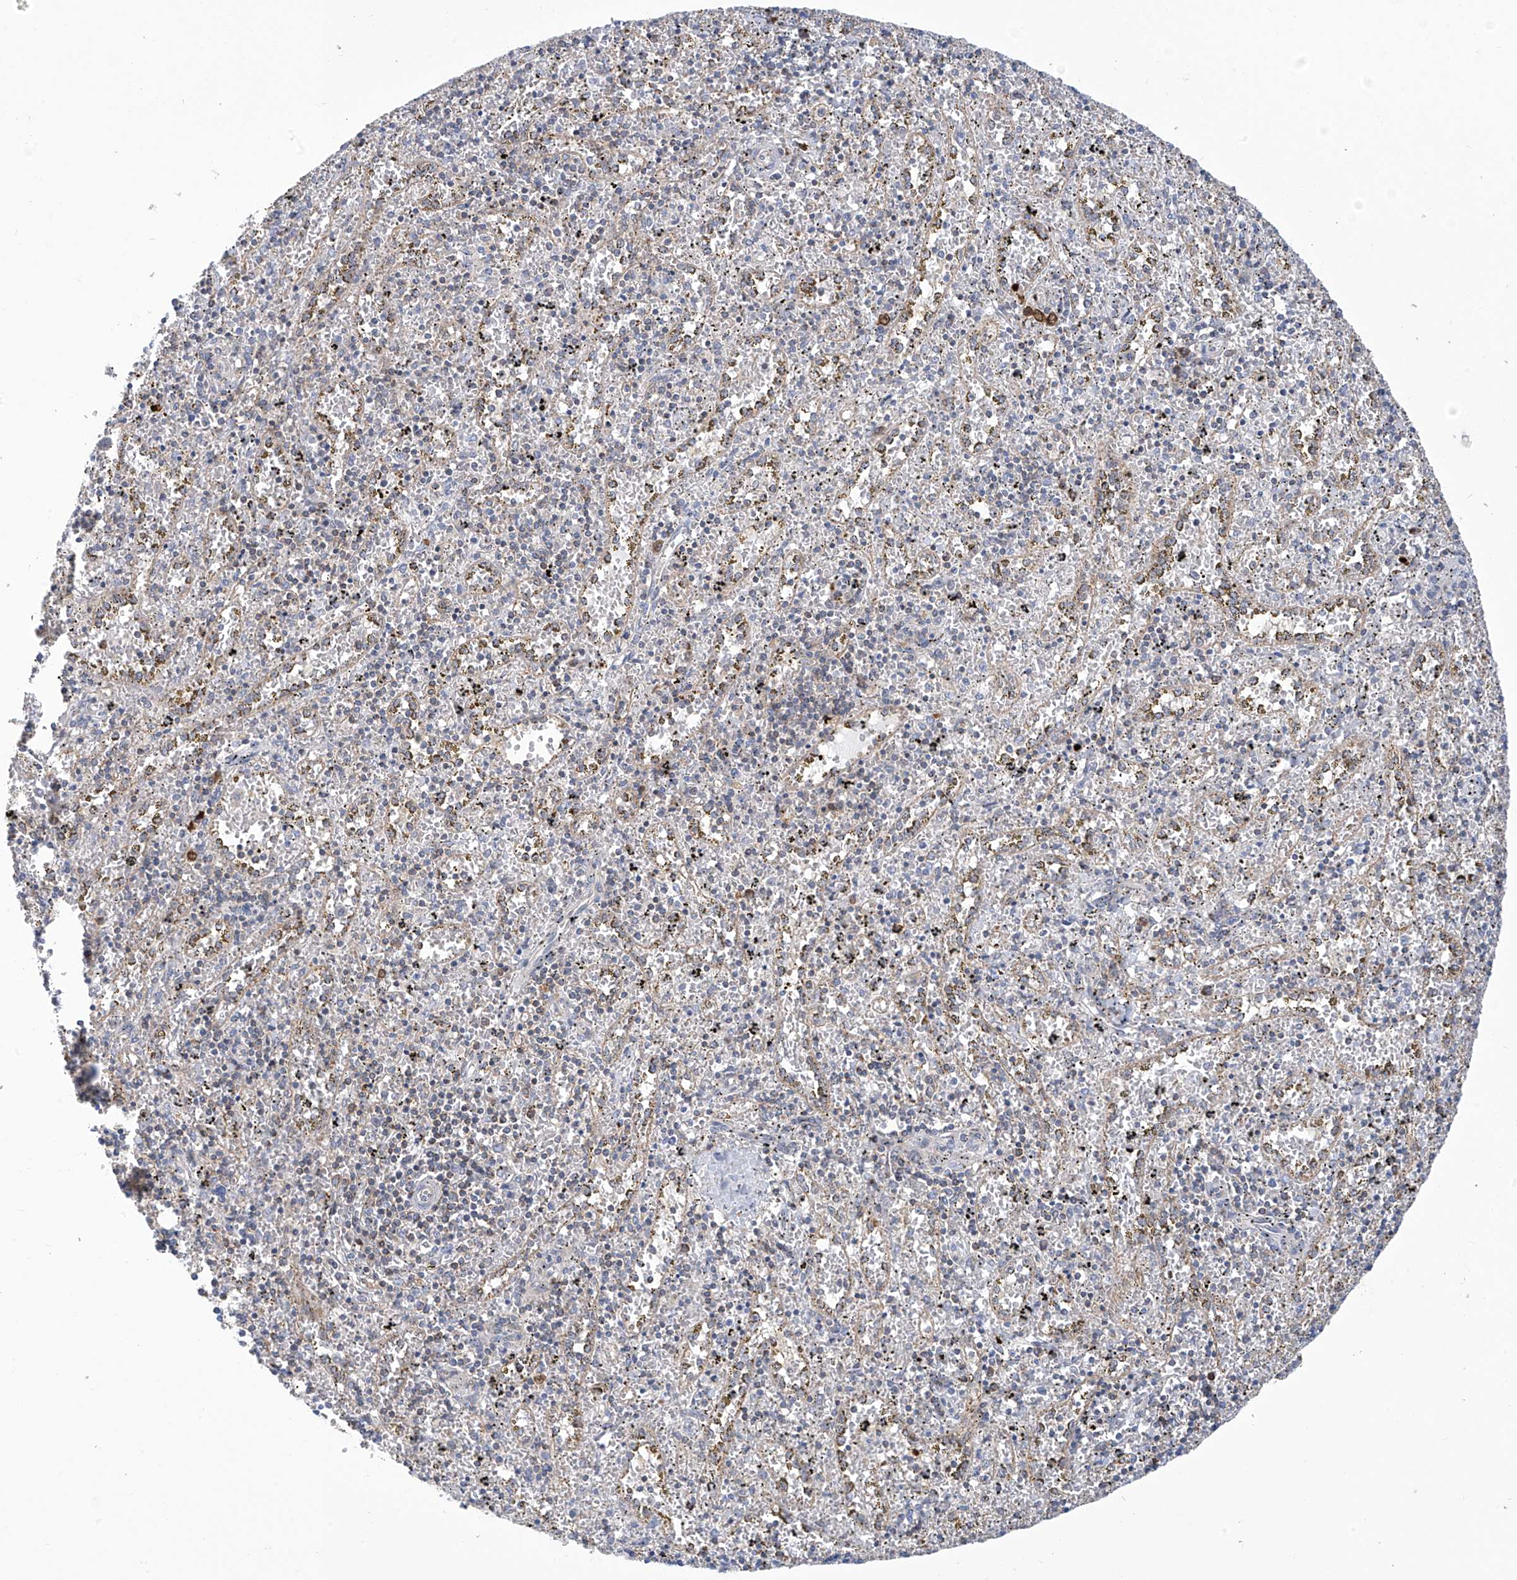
{"staining": {"intensity": "negative", "quantity": "none", "location": "none"}, "tissue": "spleen", "cell_type": "Cells in red pulp", "image_type": "normal", "snomed": [{"axis": "morphology", "description": "Normal tissue, NOS"}, {"axis": "topography", "description": "Spleen"}], "caption": "Immunohistochemistry of normal spleen reveals no positivity in cells in red pulp.", "gene": "IBA57", "patient": {"sex": "male", "age": 11}}